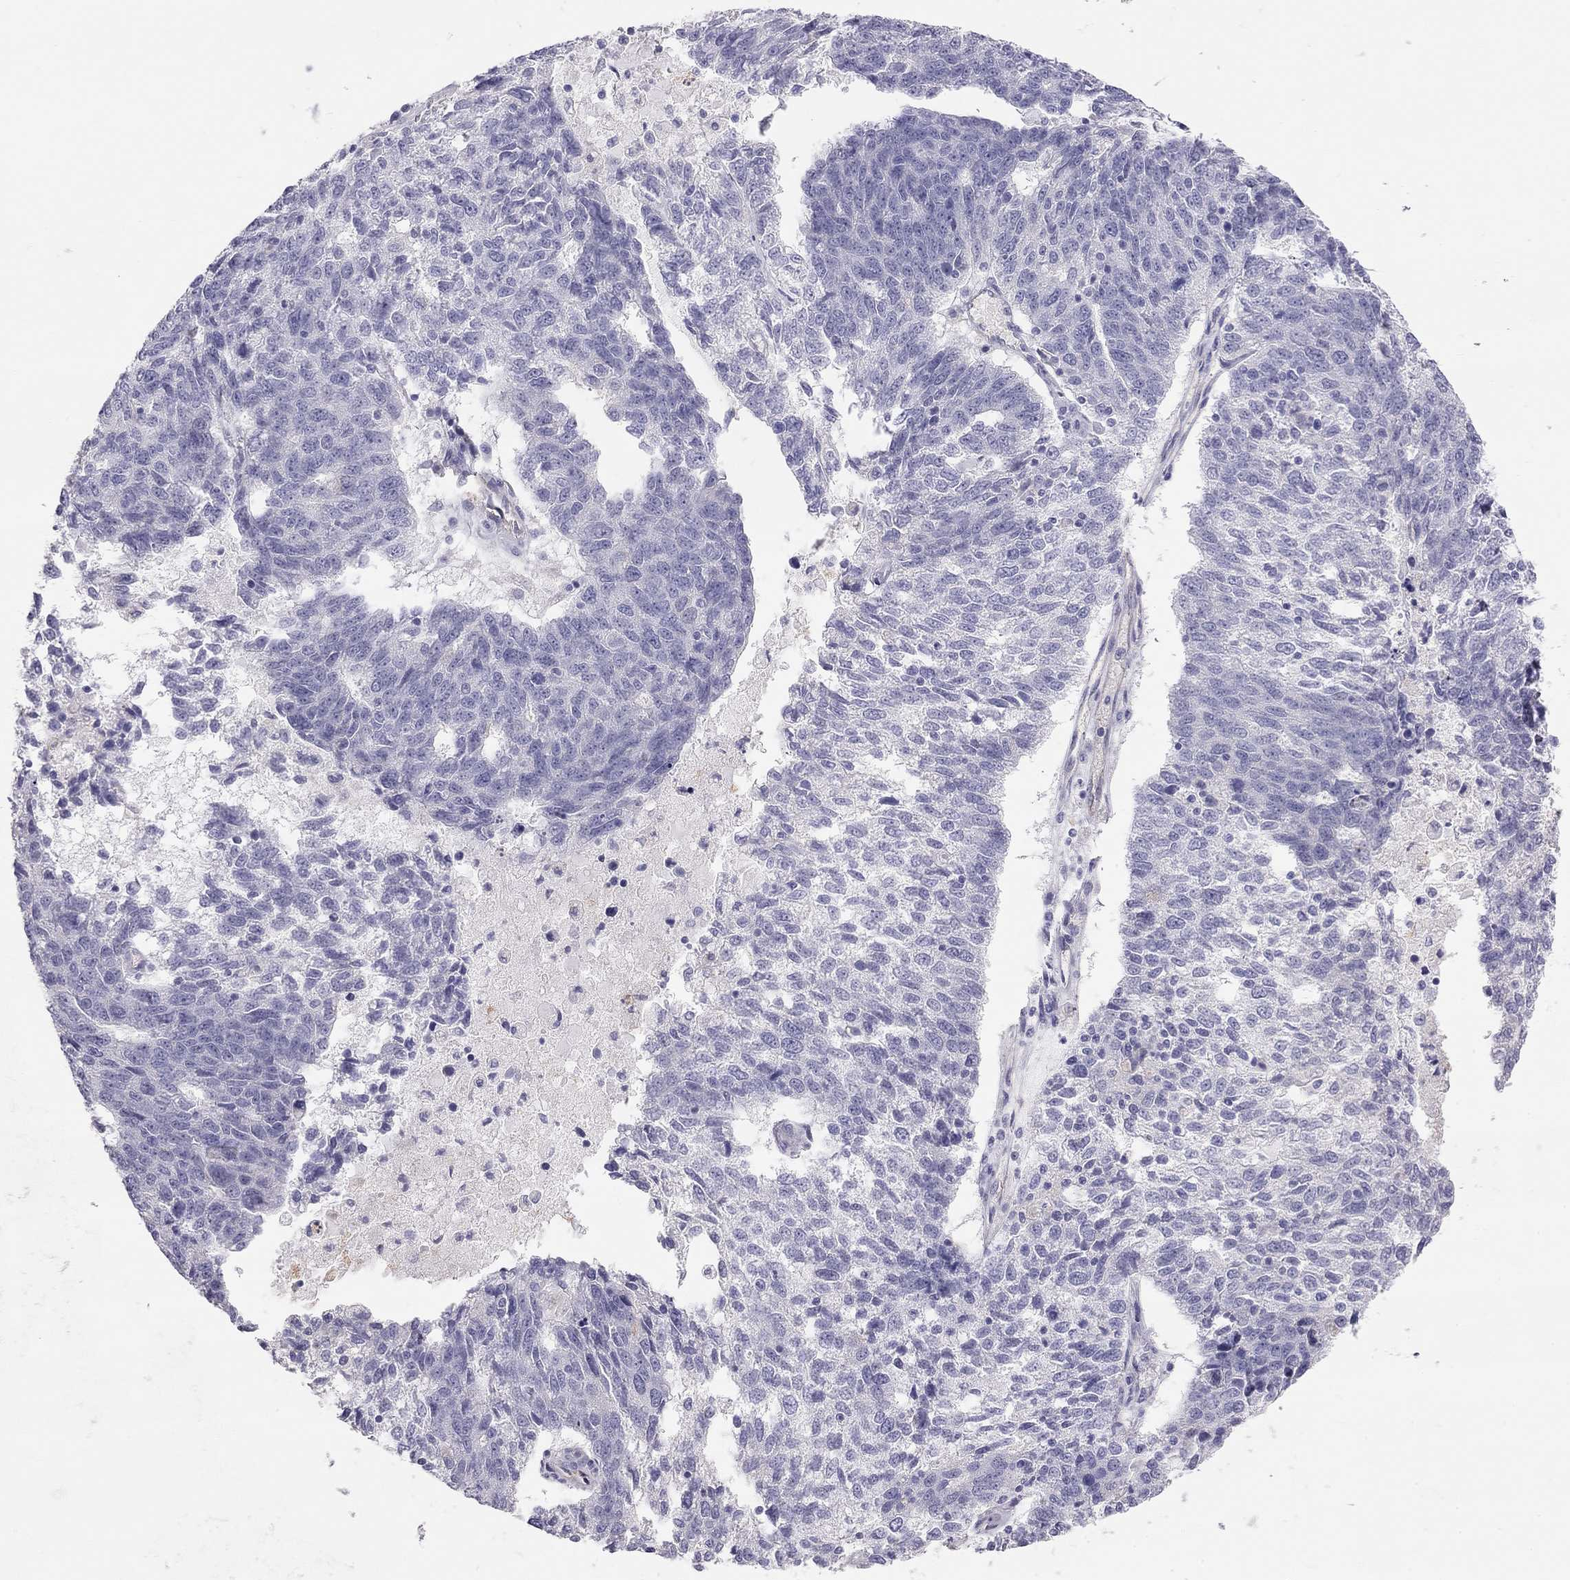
{"staining": {"intensity": "negative", "quantity": "none", "location": "none"}, "tissue": "ovarian cancer", "cell_type": "Tumor cells", "image_type": "cancer", "snomed": [{"axis": "morphology", "description": "Cystadenocarcinoma, serous, NOS"}, {"axis": "topography", "description": "Ovary"}], "caption": "Photomicrograph shows no significant protein positivity in tumor cells of ovarian serous cystadenocarcinoma. (Brightfield microscopy of DAB immunohistochemistry at high magnification).", "gene": "TDRD6", "patient": {"sex": "female", "age": 71}}